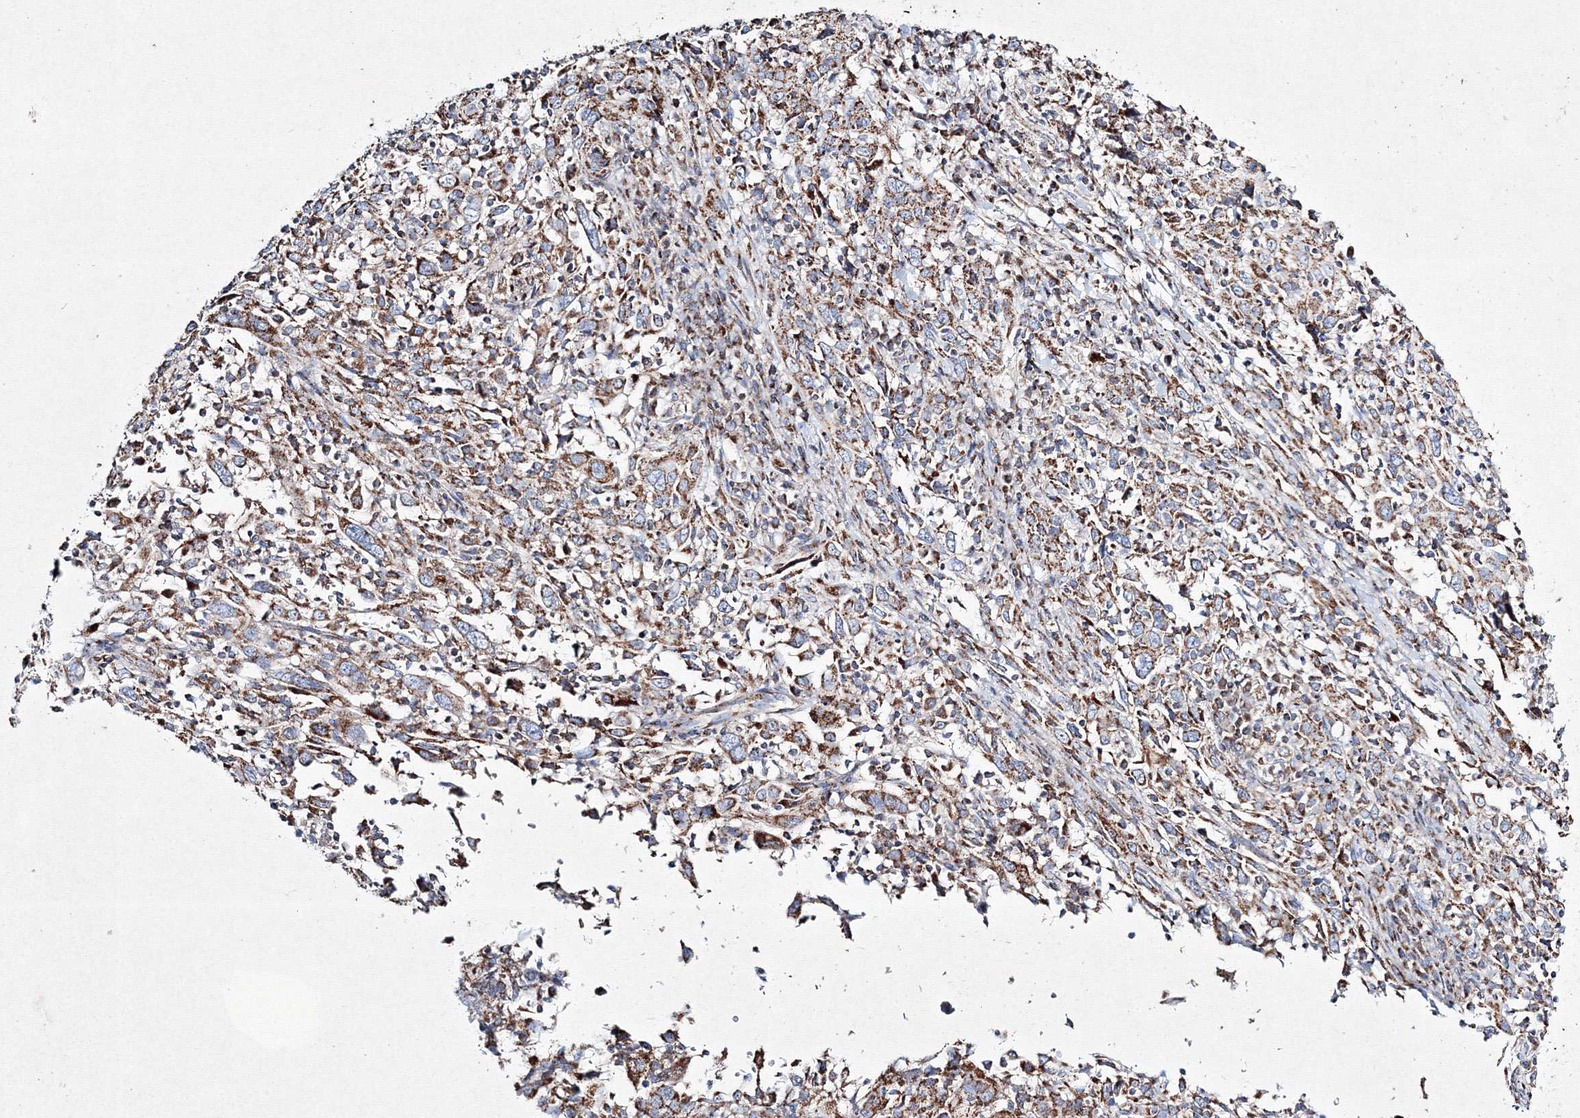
{"staining": {"intensity": "moderate", "quantity": ">75%", "location": "cytoplasmic/membranous"}, "tissue": "cervical cancer", "cell_type": "Tumor cells", "image_type": "cancer", "snomed": [{"axis": "morphology", "description": "Squamous cell carcinoma, NOS"}, {"axis": "topography", "description": "Cervix"}], "caption": "Tumor cells show medium levels of moderate cytoplasmic/membranous positivity in about >75% of cells in cervical cancer.", "gene": "IGSF9", "patient": {"sex": "female", "age": 46}}